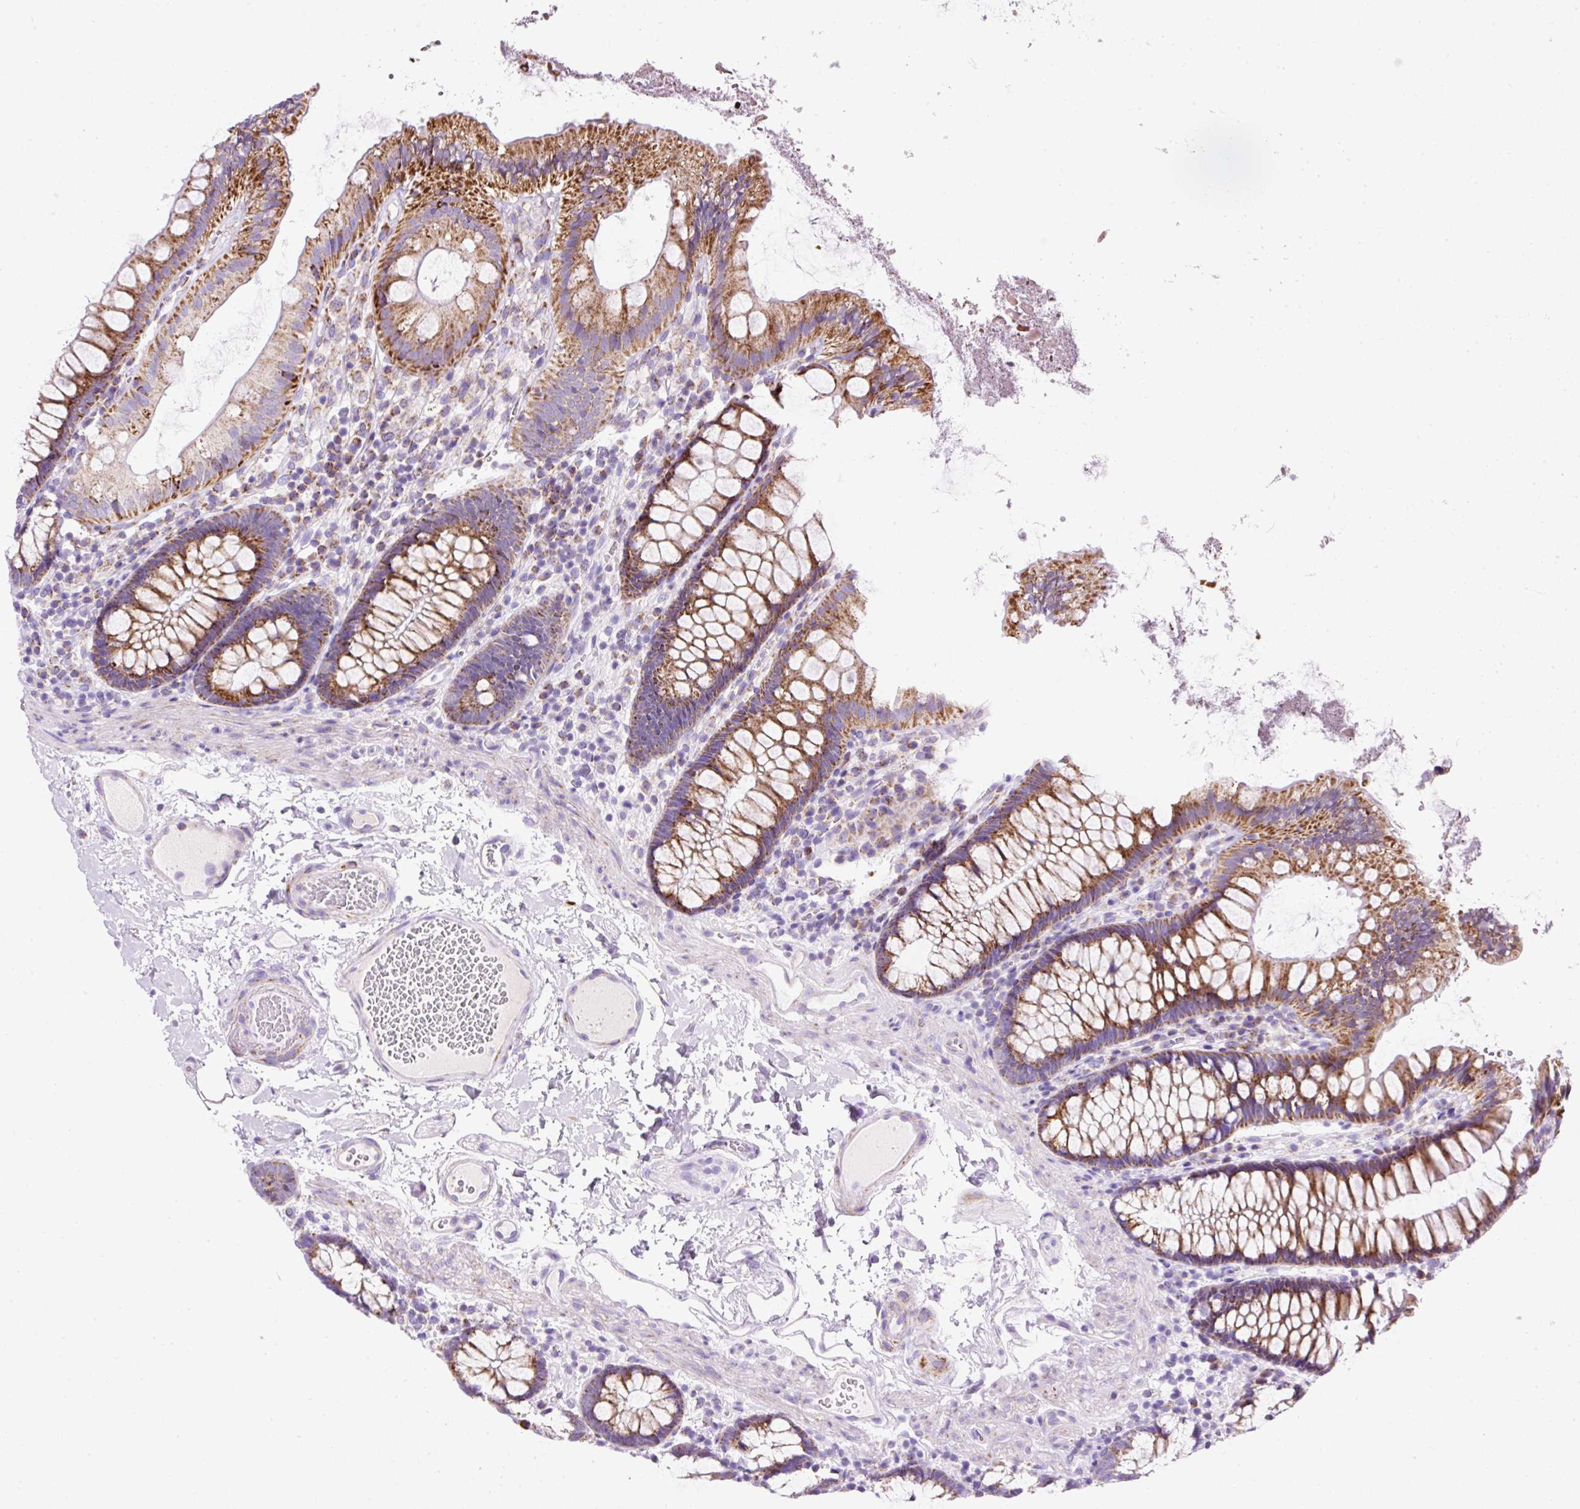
{"staining": {"intensity": "negative", "quantity": "none", "location": "none"}, "tissue": "colon", "cell_type": "Endothelial cells", "image_type": "normal", "snomed": [{"axis": "morphology", "description": "Normal tissue, NOS"}, {"axis": "topography", "description": "Colon"}], "caption": "There is no significant staining in endothelial cells of colon. (DAB (3,3'-diaminobenzidine) immunohistochemistry (IHC) visualized using brightfield microscopy, high magnification).", "gene": "PLPP2", "patient": {"sex": "male", "age": 84}}